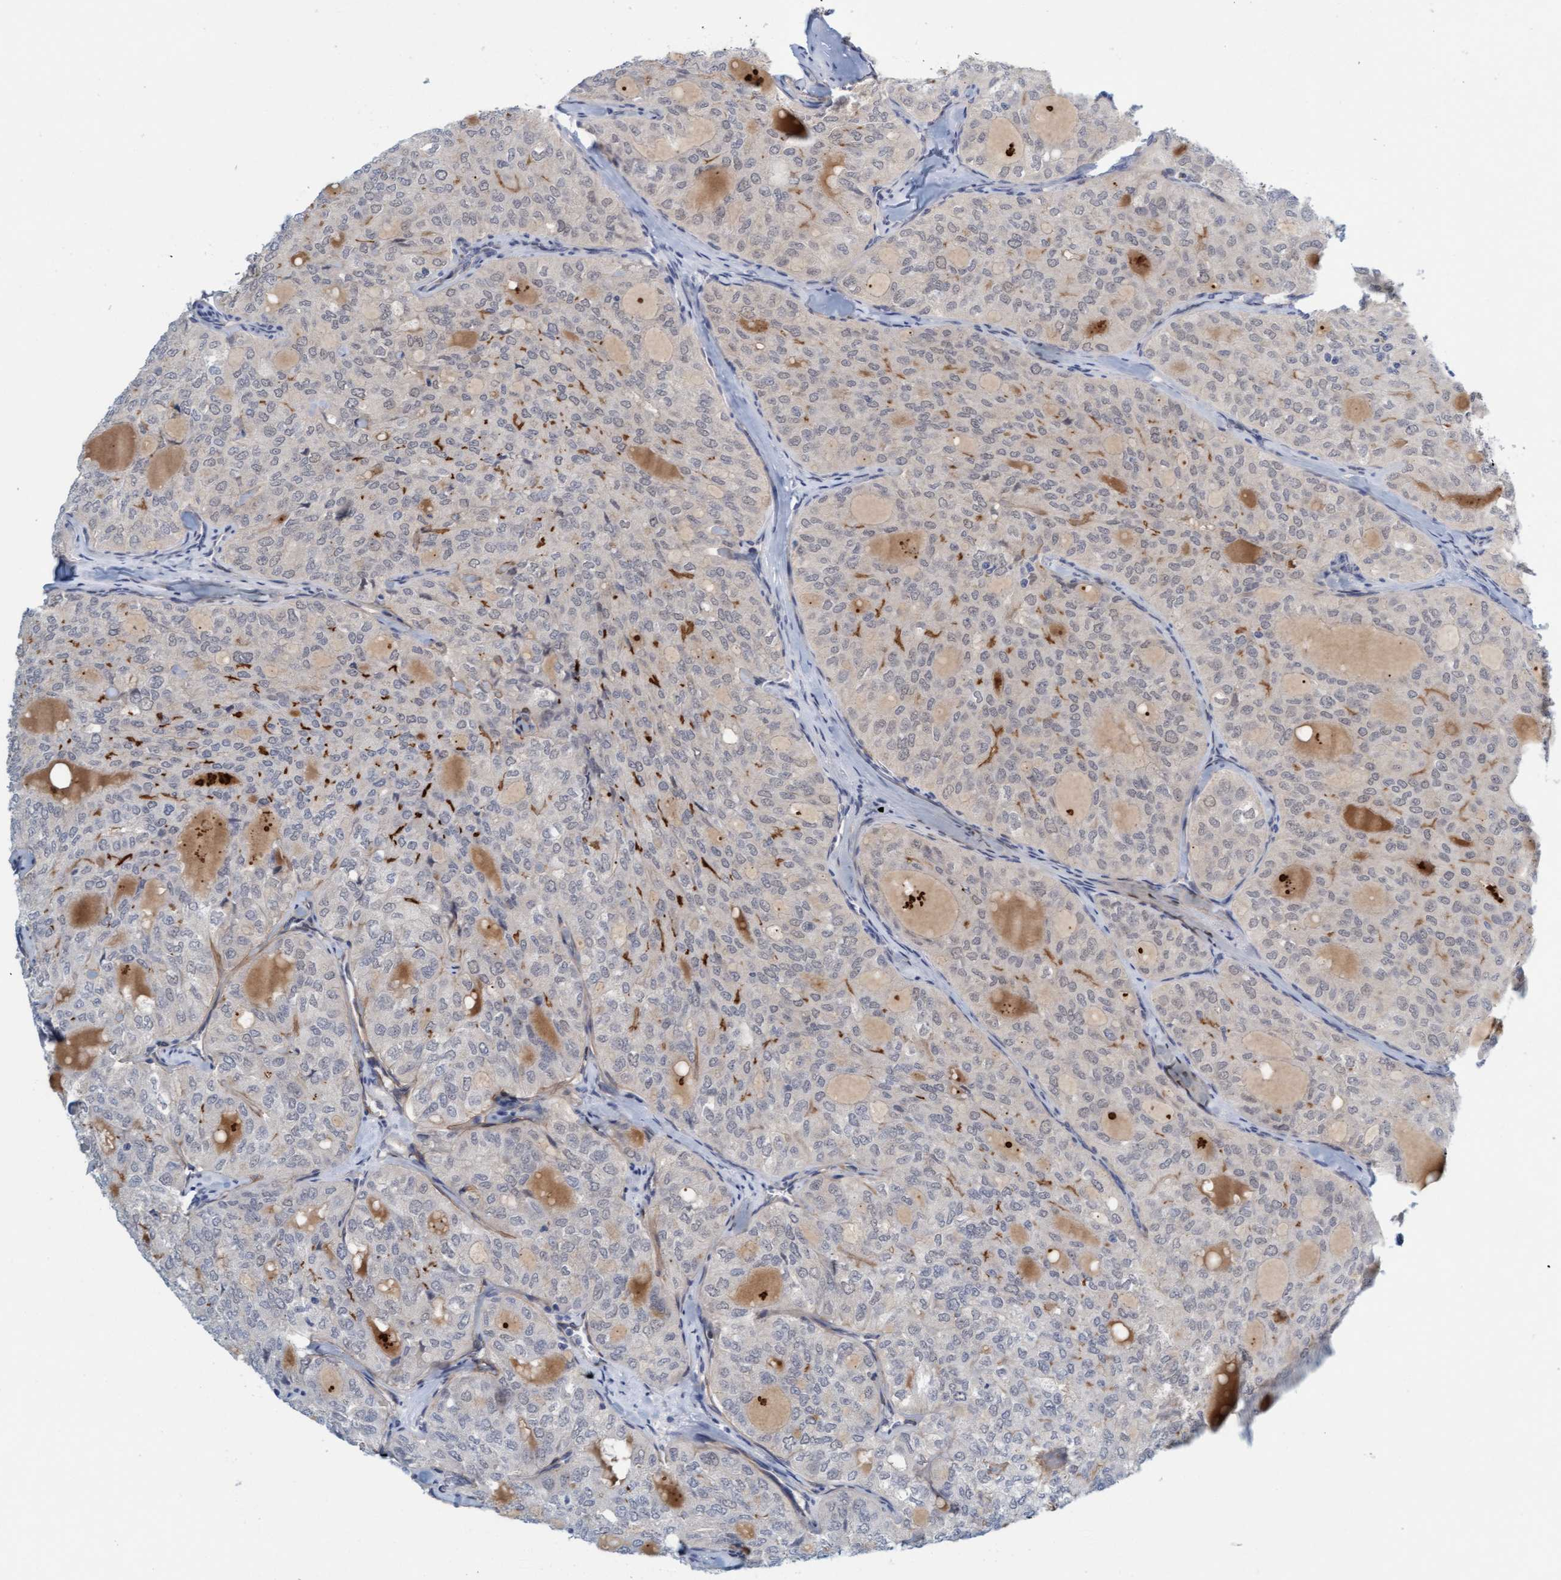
{"staining": {"intensity": "negative", "quantity": "none", "location": "none"}, "tissue": "thyroid cancer", "cell_type": "Tumor cells", "image_type": "cancer", "snomed": [{"axis": "morphology", "description": "Follicular adenoma carcinoma, NOS"}, {"axis": "topography", "description": "Thyroid gland"}], "caption": "Protein analysis of thyroid follicular adenoma carcinoma reveals no significant staining in tumor cells.", "gene": "TSTD2", "patient": {"sex": "male", "age": 75}}